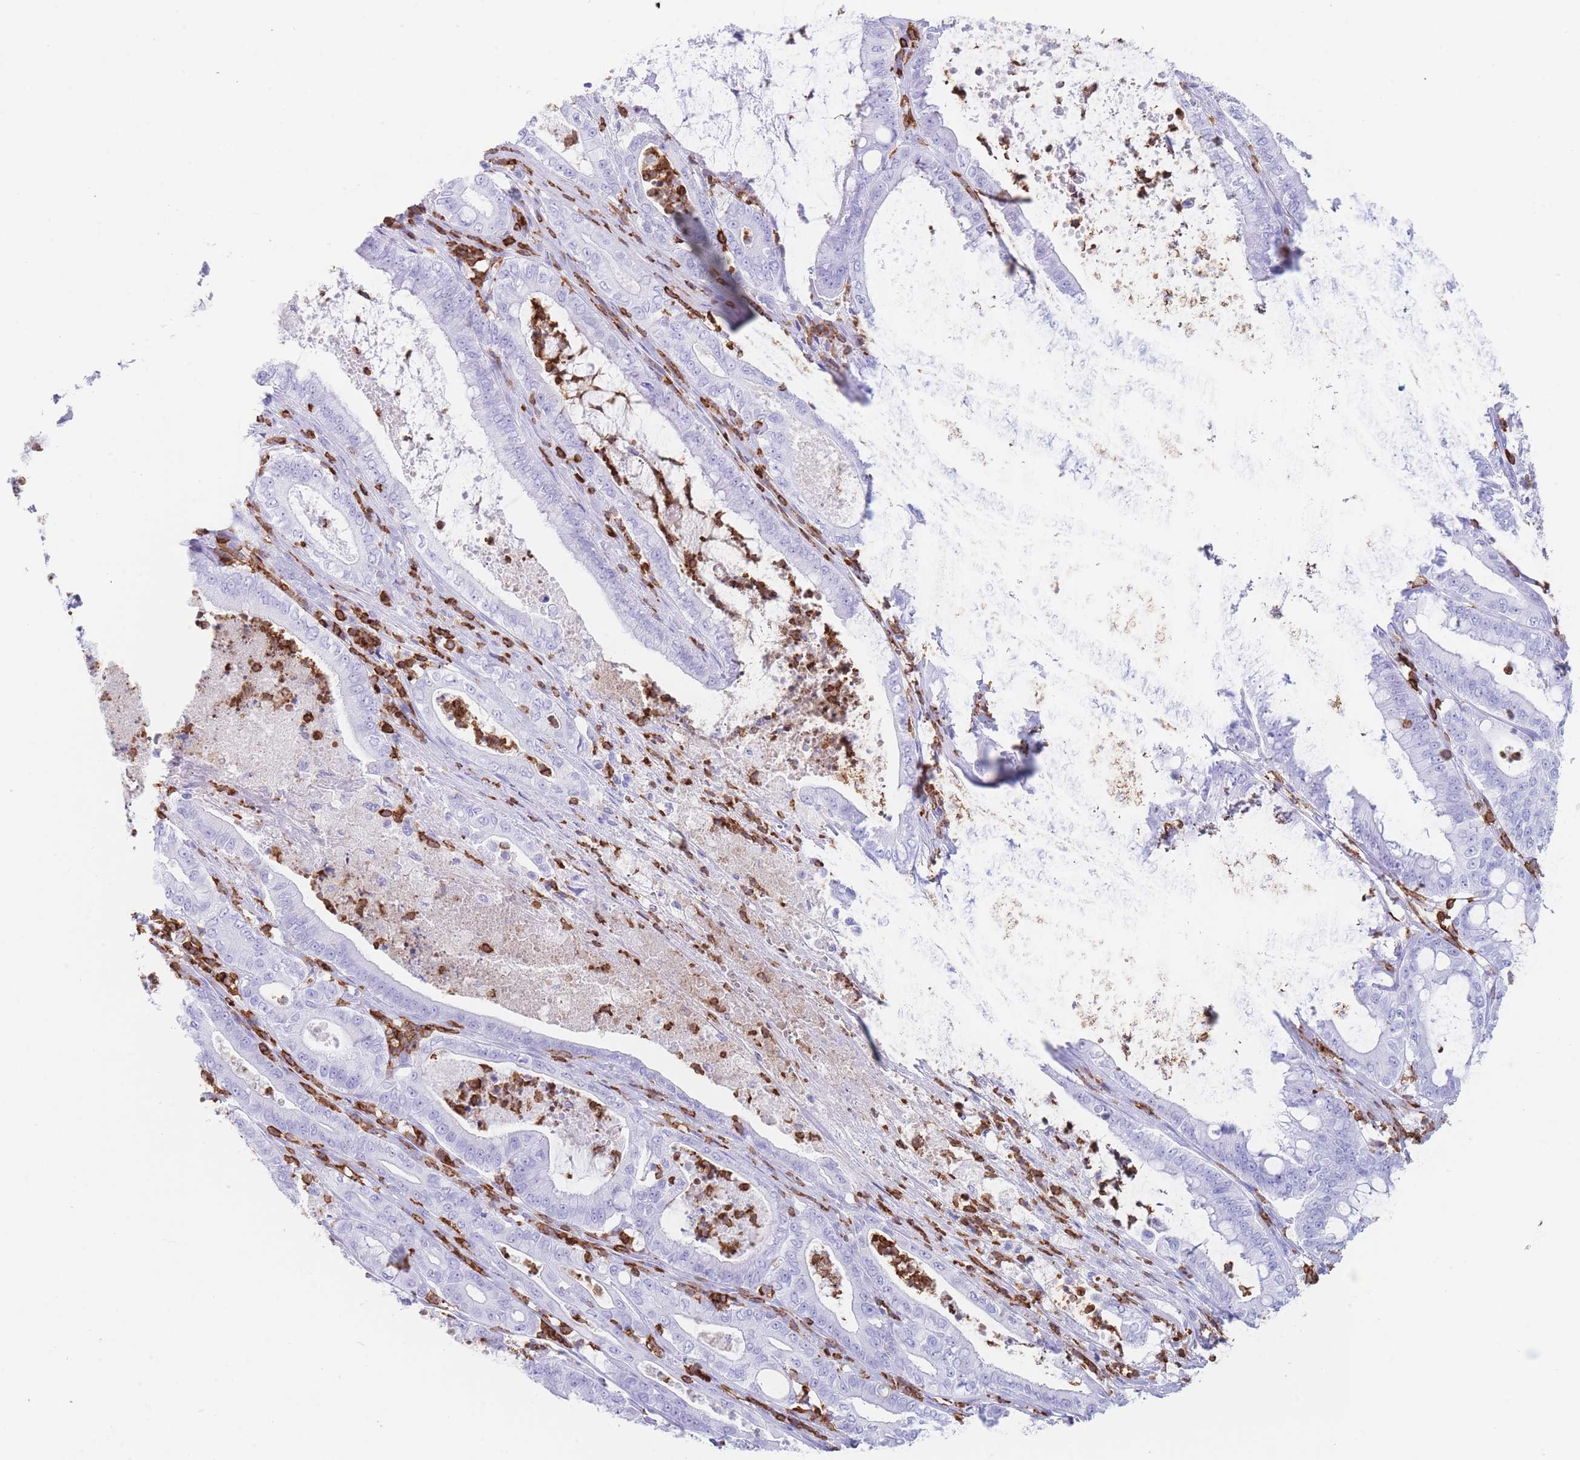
{"staining": {"intensity": "negative", "quantity": "none", "location": "none"}, "tissue": "pancreatic cancer", "cell_type": "Tumor cells", "image_type": "cancer", "snomed": [{"axis": "morphology", "description": "Adenocarcinoma, NOS"}, {"axis": "topography", "description": "Pancreas"}], "caption": "Pancreatic adenocarcinoma stained for a protein using IHC reveals no positivity tumor cells.", "gene": "CORO1A", "patient": {"sex": "male", "age": 71}}